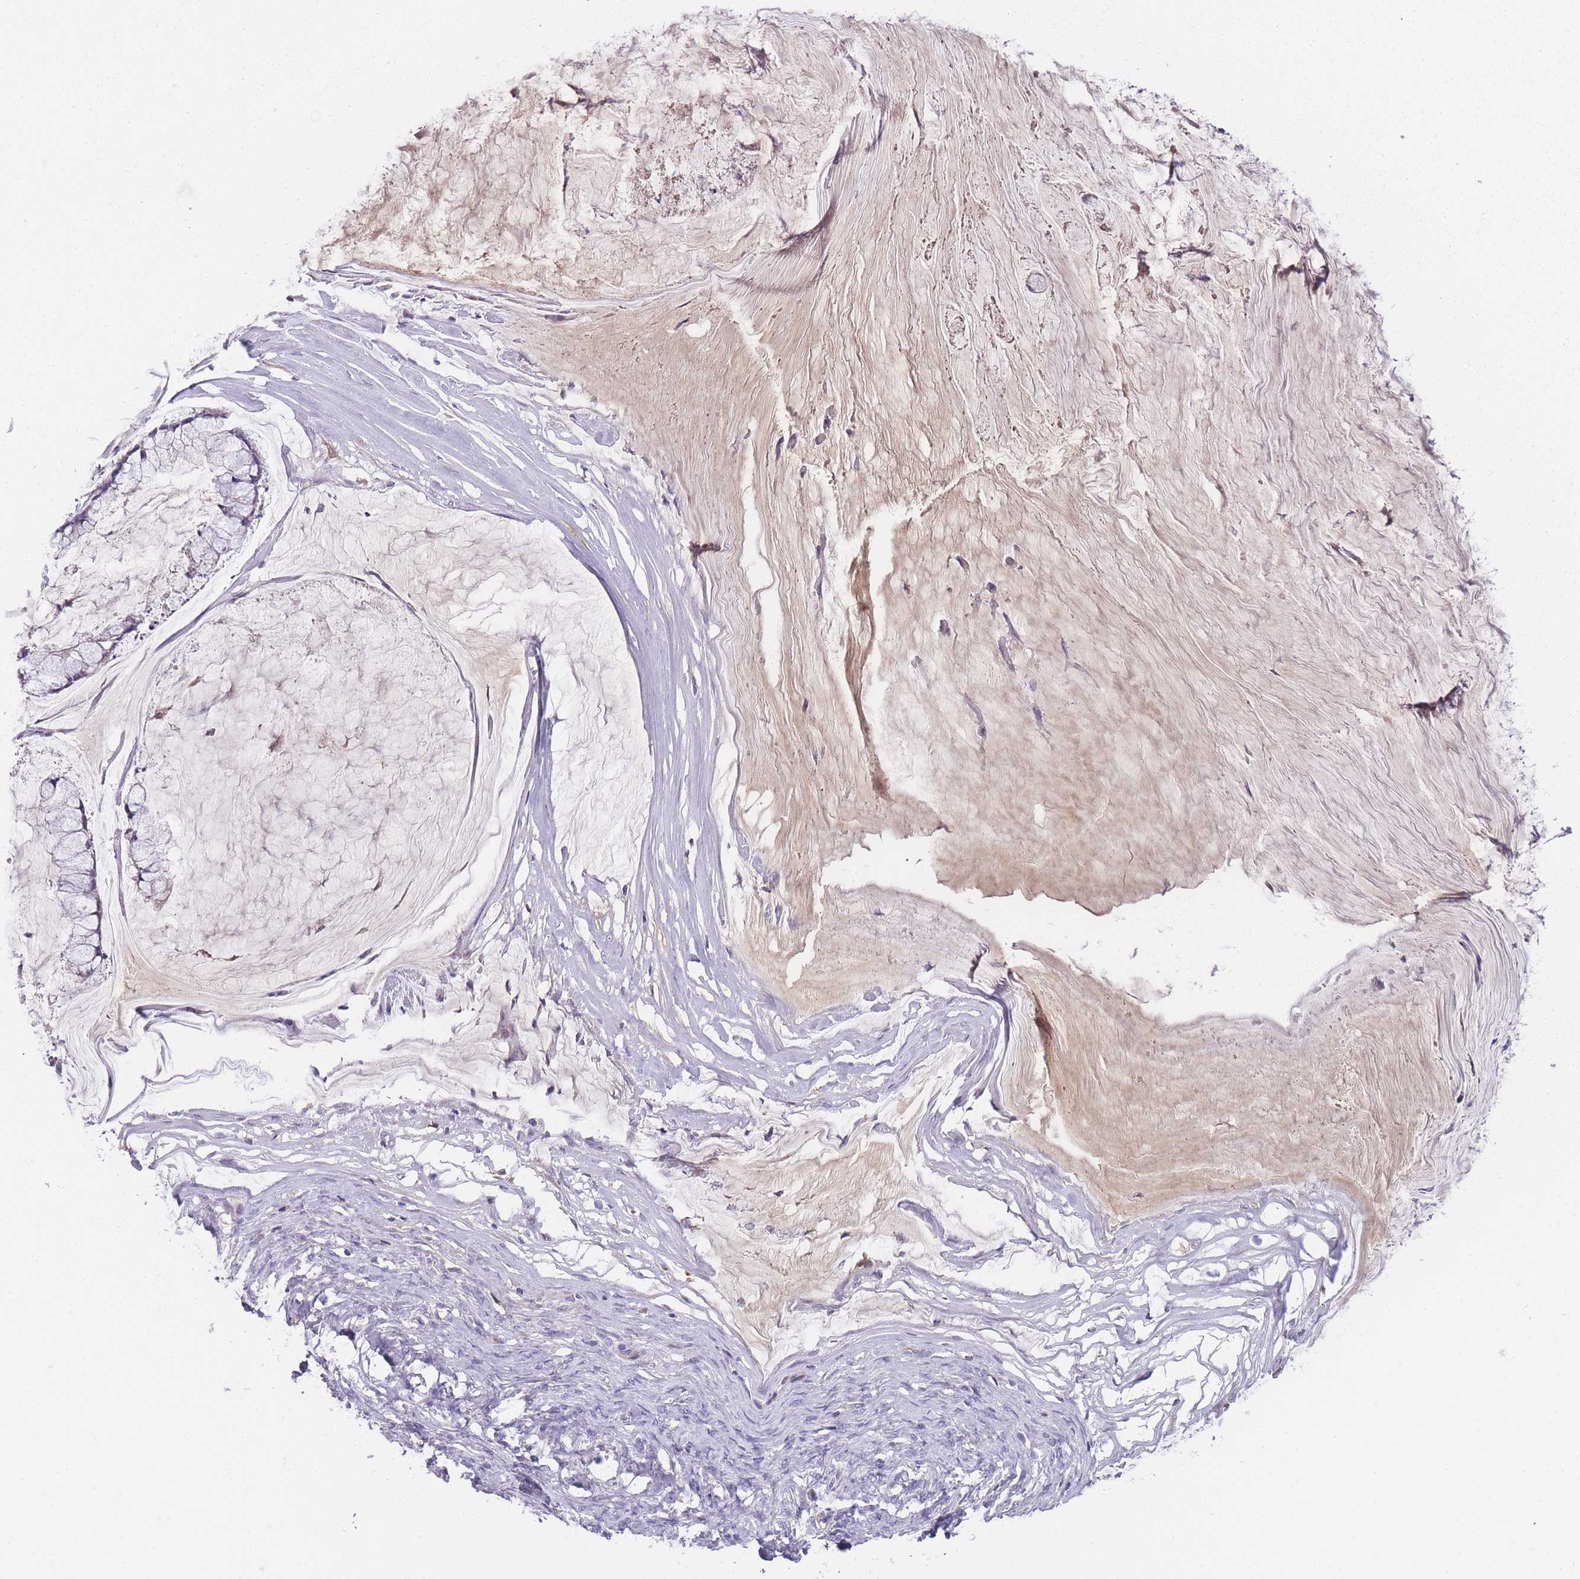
{"staining": {"intensity": "negative", "quantity": "none", "location": "none"}, "tissue": "ovarian cancer", "cell_type": "Tumor cells", "image_type": "cancer", "snomed": [{"axis": "morphology", "description": "Cystadenocarcinoma, mucinous, NOS"}, {"axis": "topography", "description": "Ovary"}], "caption": "DAB (3,3'-diaminobenzidine) immunohistochemical staining of human mucinous cystadenocarcinoma (ovarian) exhibits no significant staining in tumor cells.", "gene": "GNAT1", "patient": {"sex": "female", "age": 42}}